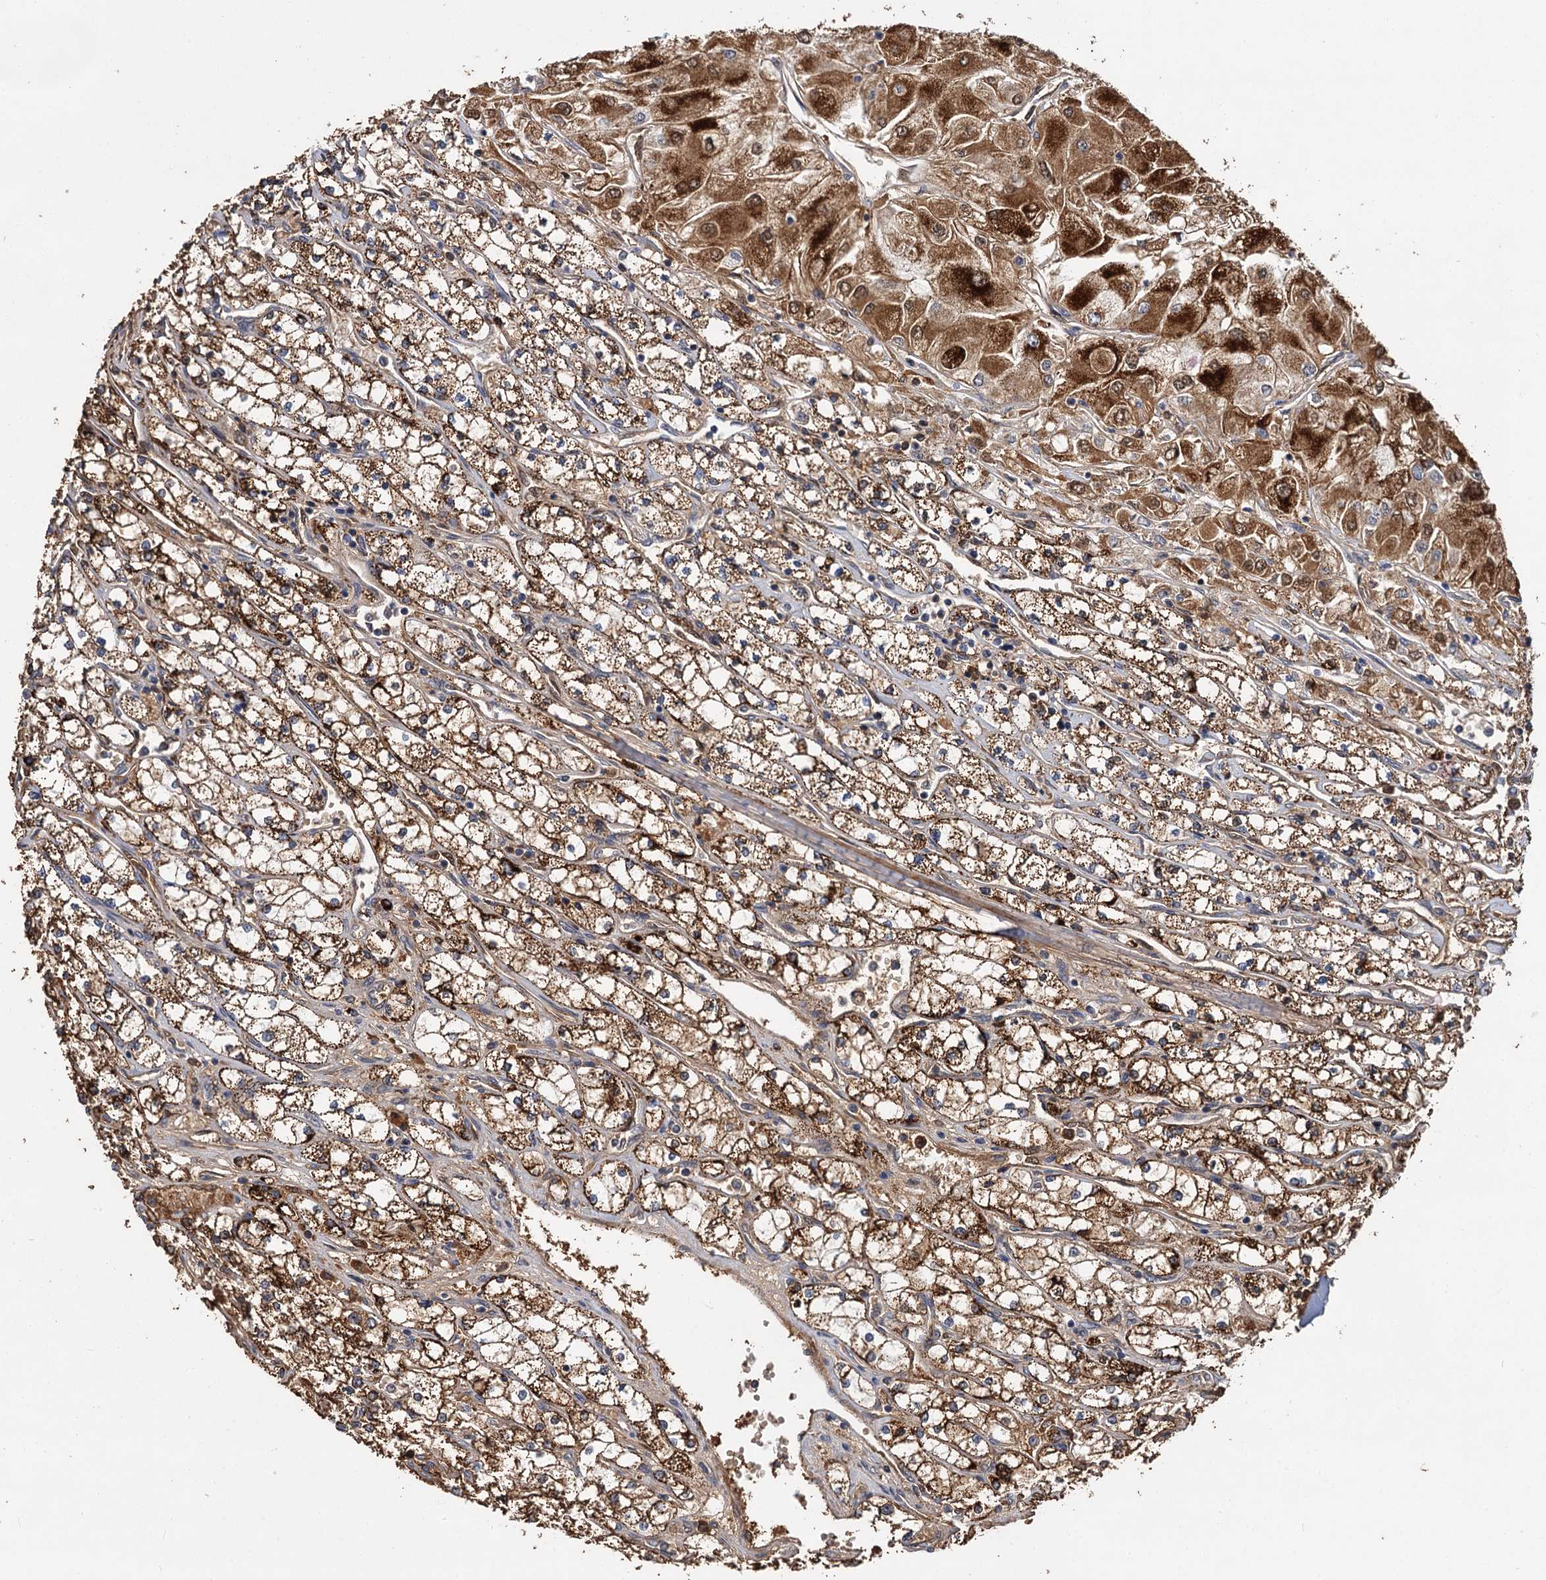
{"staining": {"intensity": "strong", "quantity": "25%-75%", "location": "cytoplasmic/membranous"}, "tissue": "renal cancer", "cell_type": "Tumor cells", "image_type": "cancer", "snomed": [{"axis": "morphology", "description": "Adenocarcinoma, NOS"}, {"axis": "topography", "description": "Kidney"}], "caption": "Brown immunohistochemical staining in human adenocarcinoma (renal) demonstrates strong cytoplasmic/membranous expression in about 25%-75% of tumor cells.", "gene": "MBD6", "patient": {"sex": "male", "age": 80}}